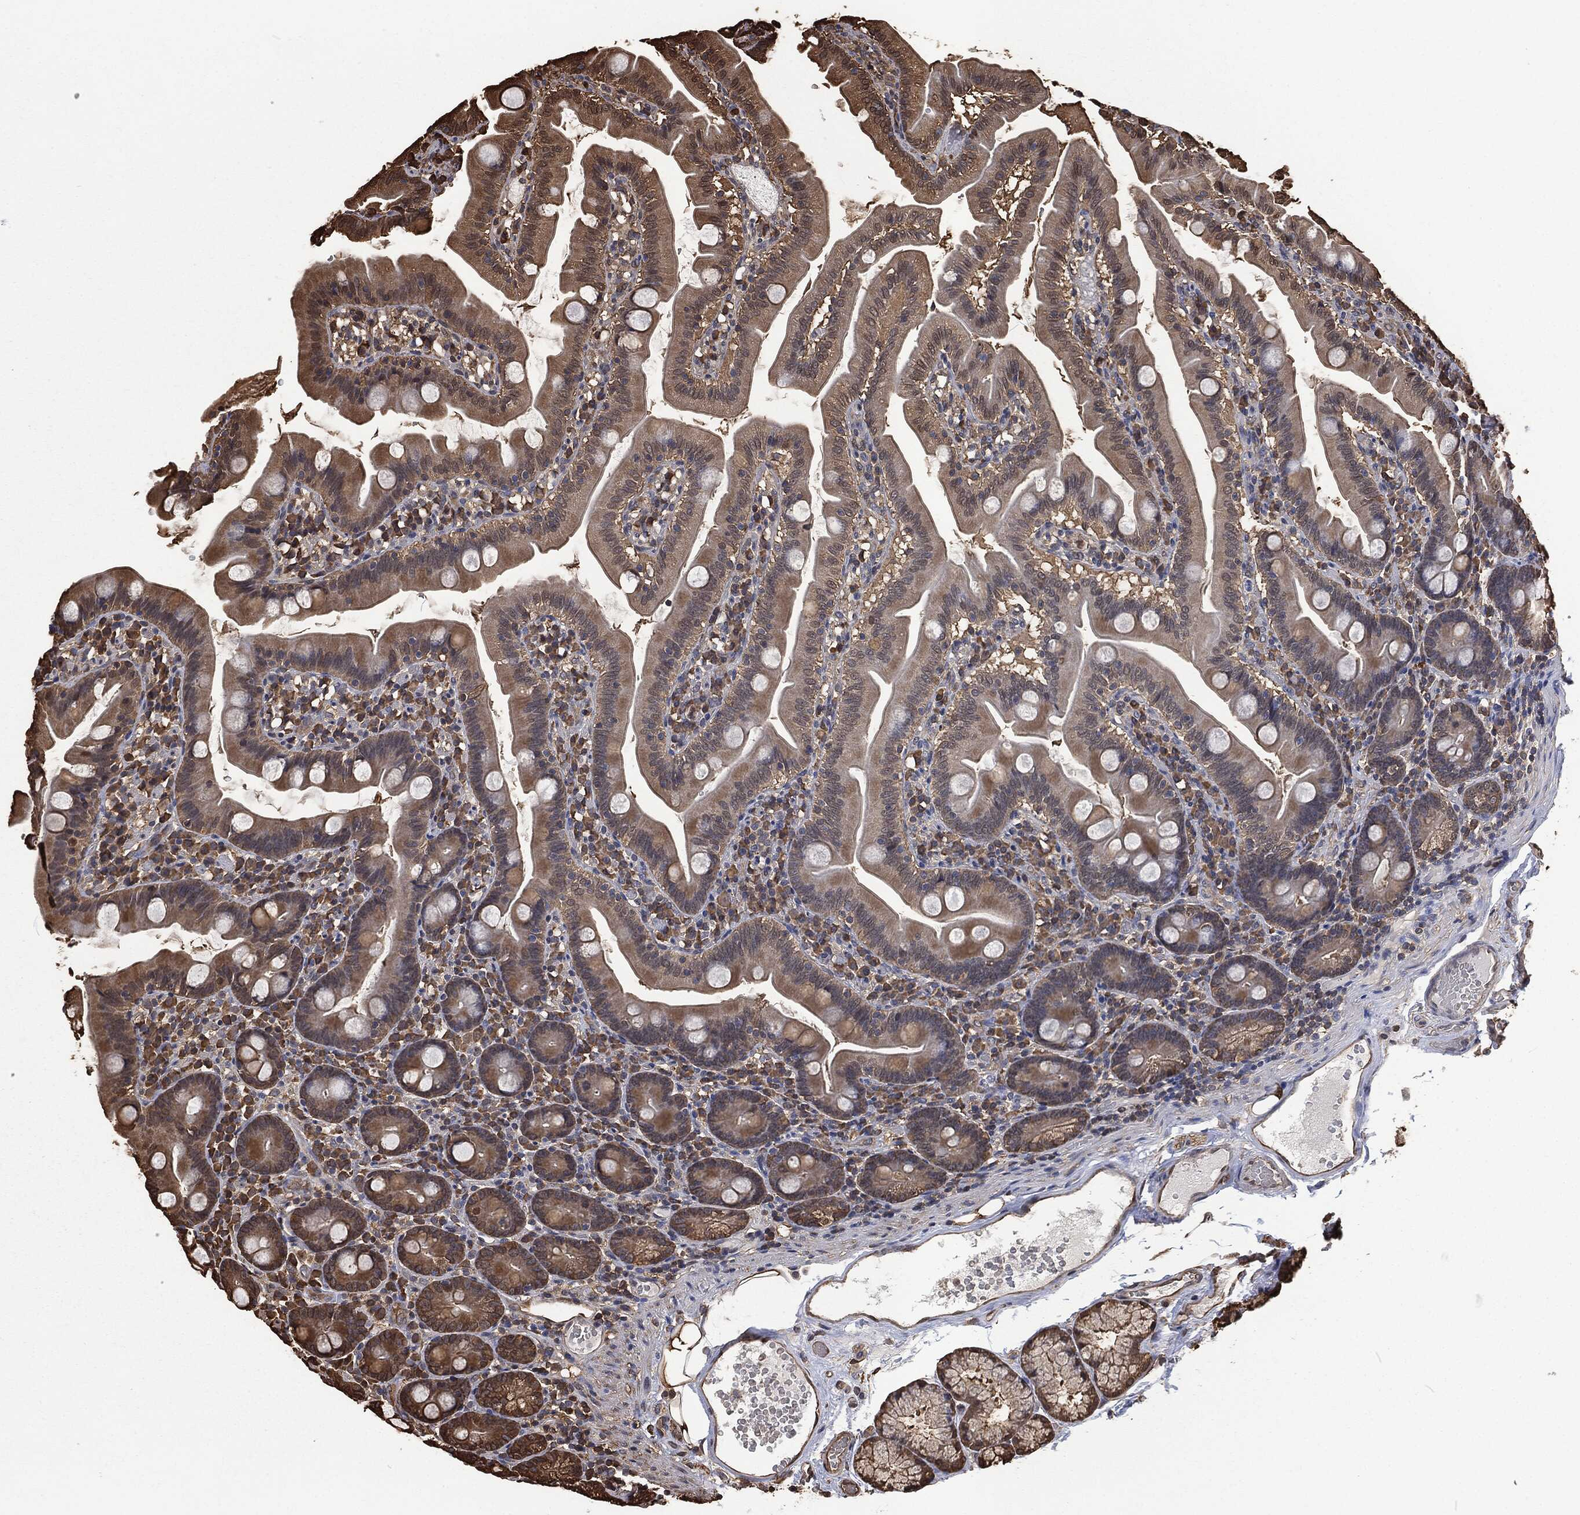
{"staining": {"intensity": "moderate", "quantity": "25%-75%", "location": "cytoplasmic/membranous"}, "tissue": "duodenum", "cell_type": "Glandular cells", "image_type": "normal", "snomed": [{"axis": "morphology", "description": "Normal tissue, NOS"}, {"axis": "topography", "description": "Duodenum"}], "caption": "A high-resolution photomicrograph shows immunohistochemistry (IHC) staining of benign duodenum, which reveals moderate cytoplasmic/membranous positivity in approximately 25%-75% of glandular cells.", "gene": "PRDX4", "patient": {"sex": "female", "age": 67}}